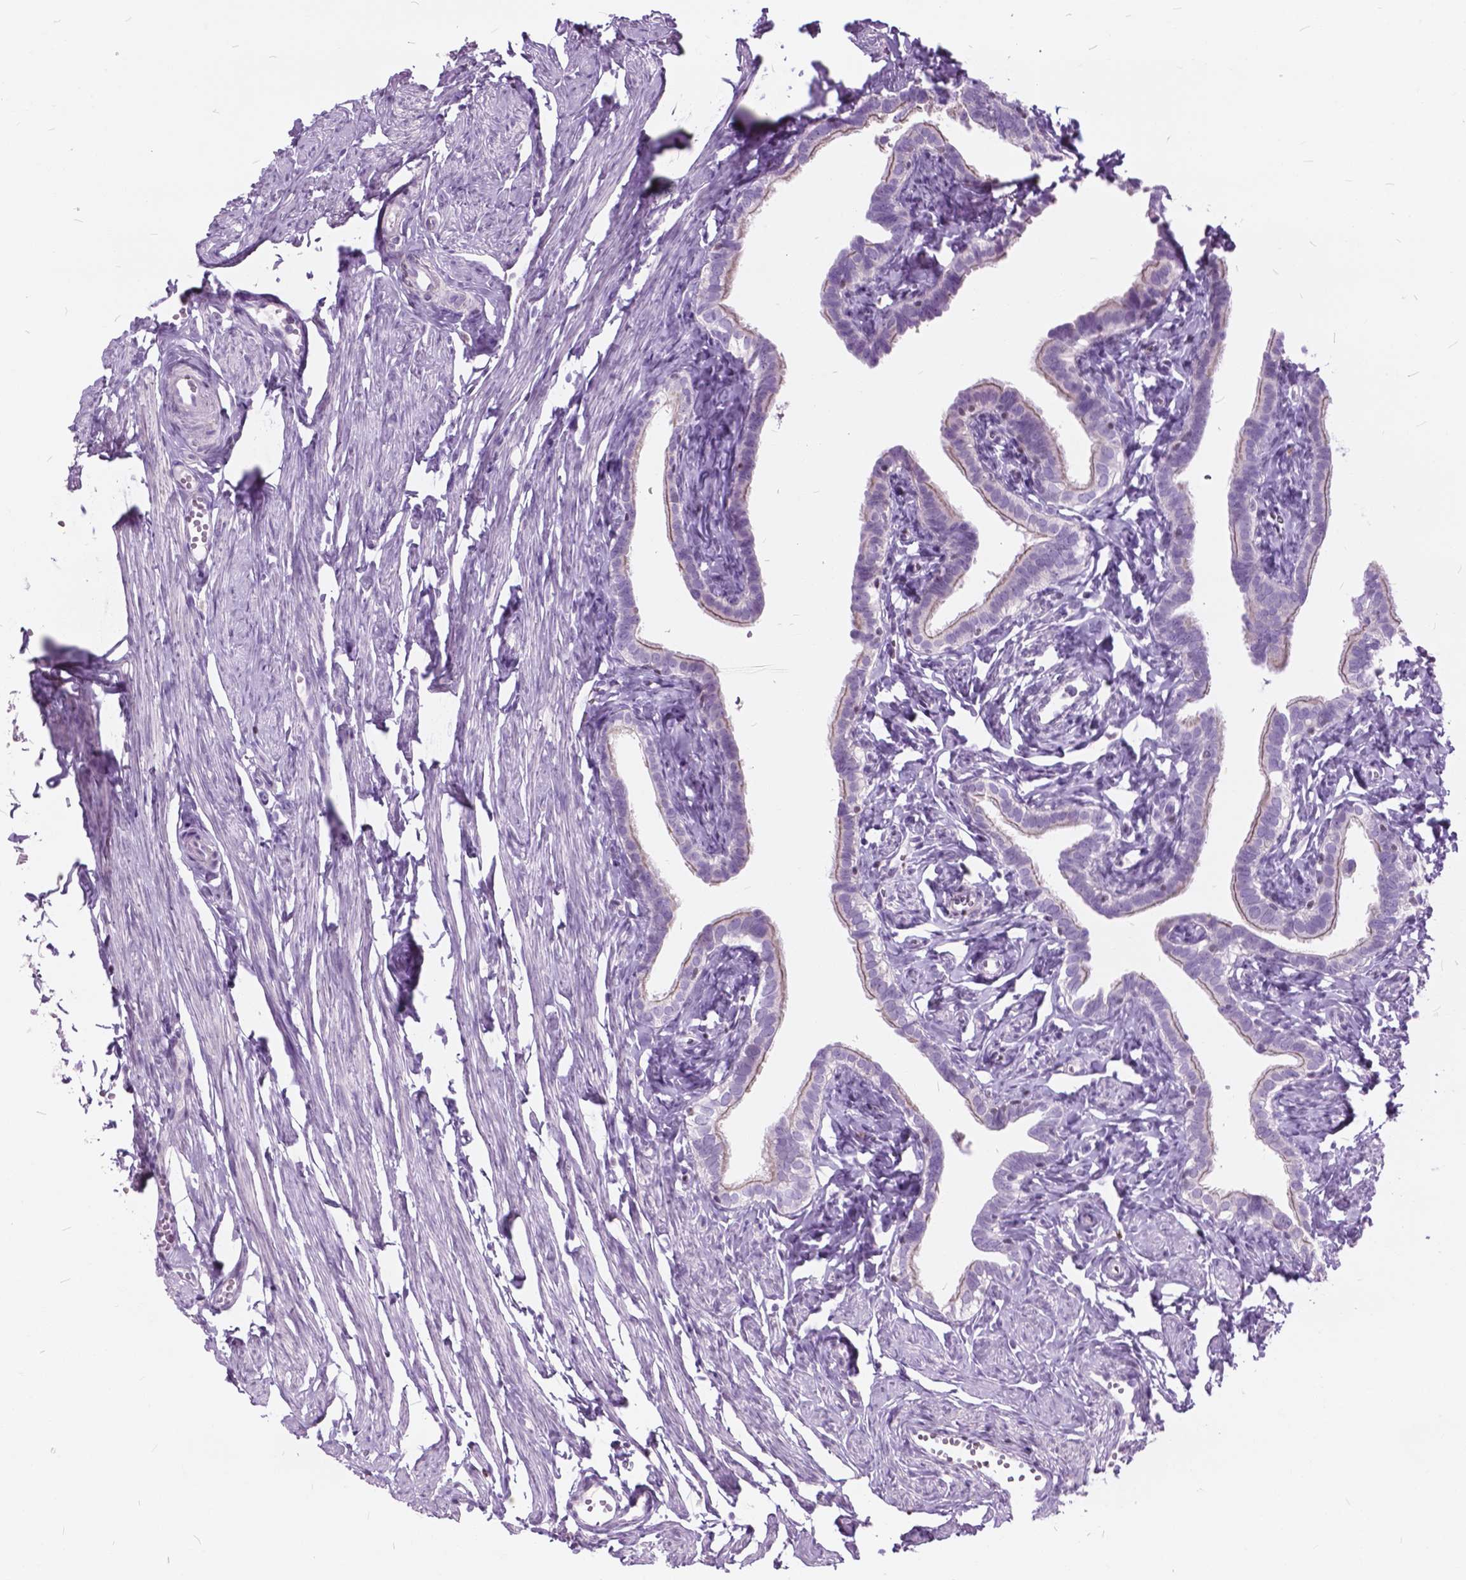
{"staining": {"intensity": "negative", "quantity": "none", "location": "none"}, "tissue": "fallopian tube", "cell_type": "Glandular cells", "image_type": "normal", "snomed": [{"axis": "morphology", "description": "Normal tissue, NOS"}, {"axis": "topography", "description": "Fallopian tube"}], "caption": "The histopathology image displays no staining of glandular cells in normal fallopian tube.", "gene": "SP140", "patient": {"sex": "female", "age": 41}}